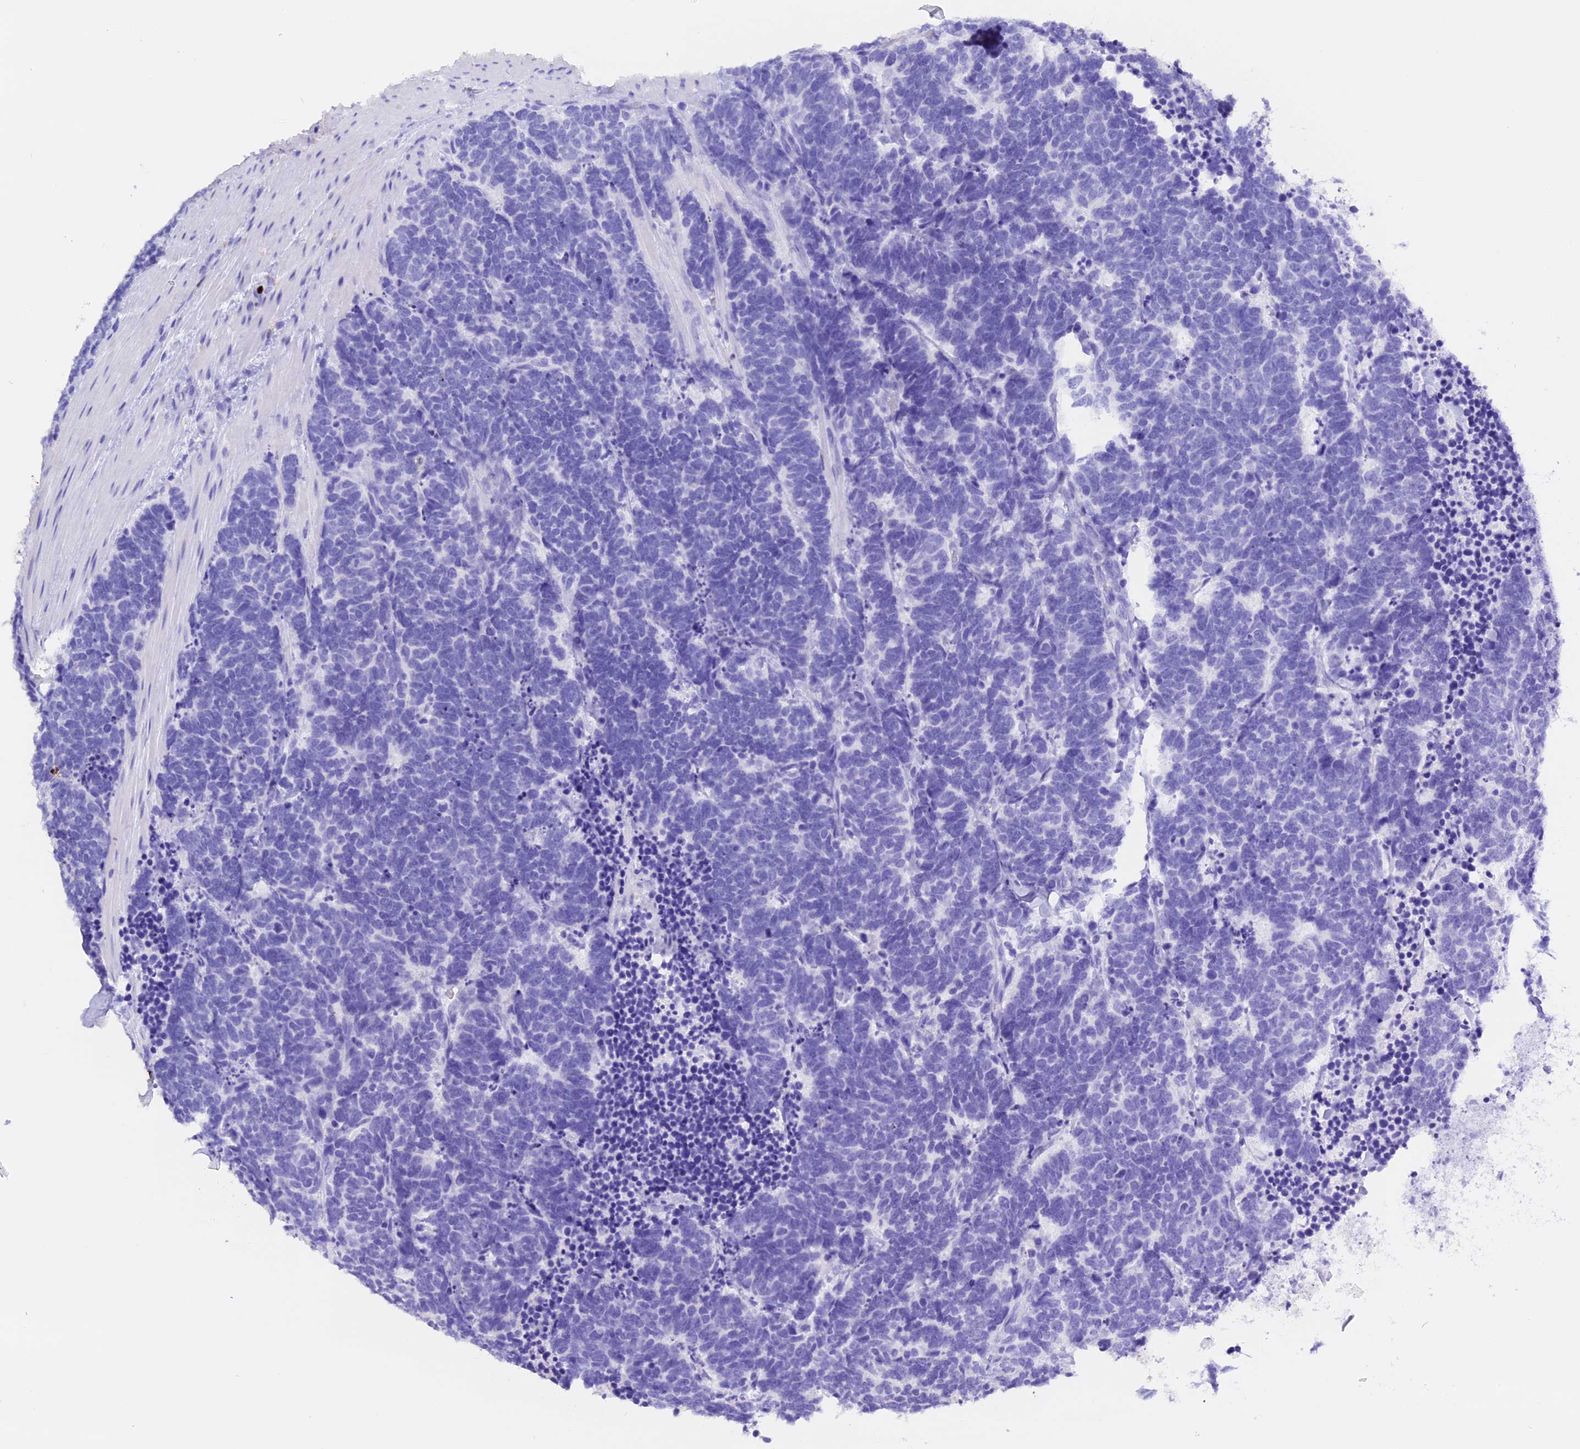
{"staining": {"intensity": "negative", "quantity": "none", "location": "none"}, "tissue": "carcinoid", "cell_type": "Tumor cells", "image_type": "cancer", "snomed": [{"axis": "morphology", "description": "Carcinoma, NOS"}, {"axis": "morphology", "description": "Carcinoid, malignant, NOS"}, {"axis": "topography", "description": "Urinary bladder"}], "caption": "This photomicrograph is of malignant carcinoid stained with IHC to label a protein in brown with the nuclei are counter-stained blue. There is no staining in tumor cells. (Immunohistochemistry (ihc), brightfield microscopy, high magnification).", "gene": "CLC", "patient": {"sex": "male", "age": 57}}